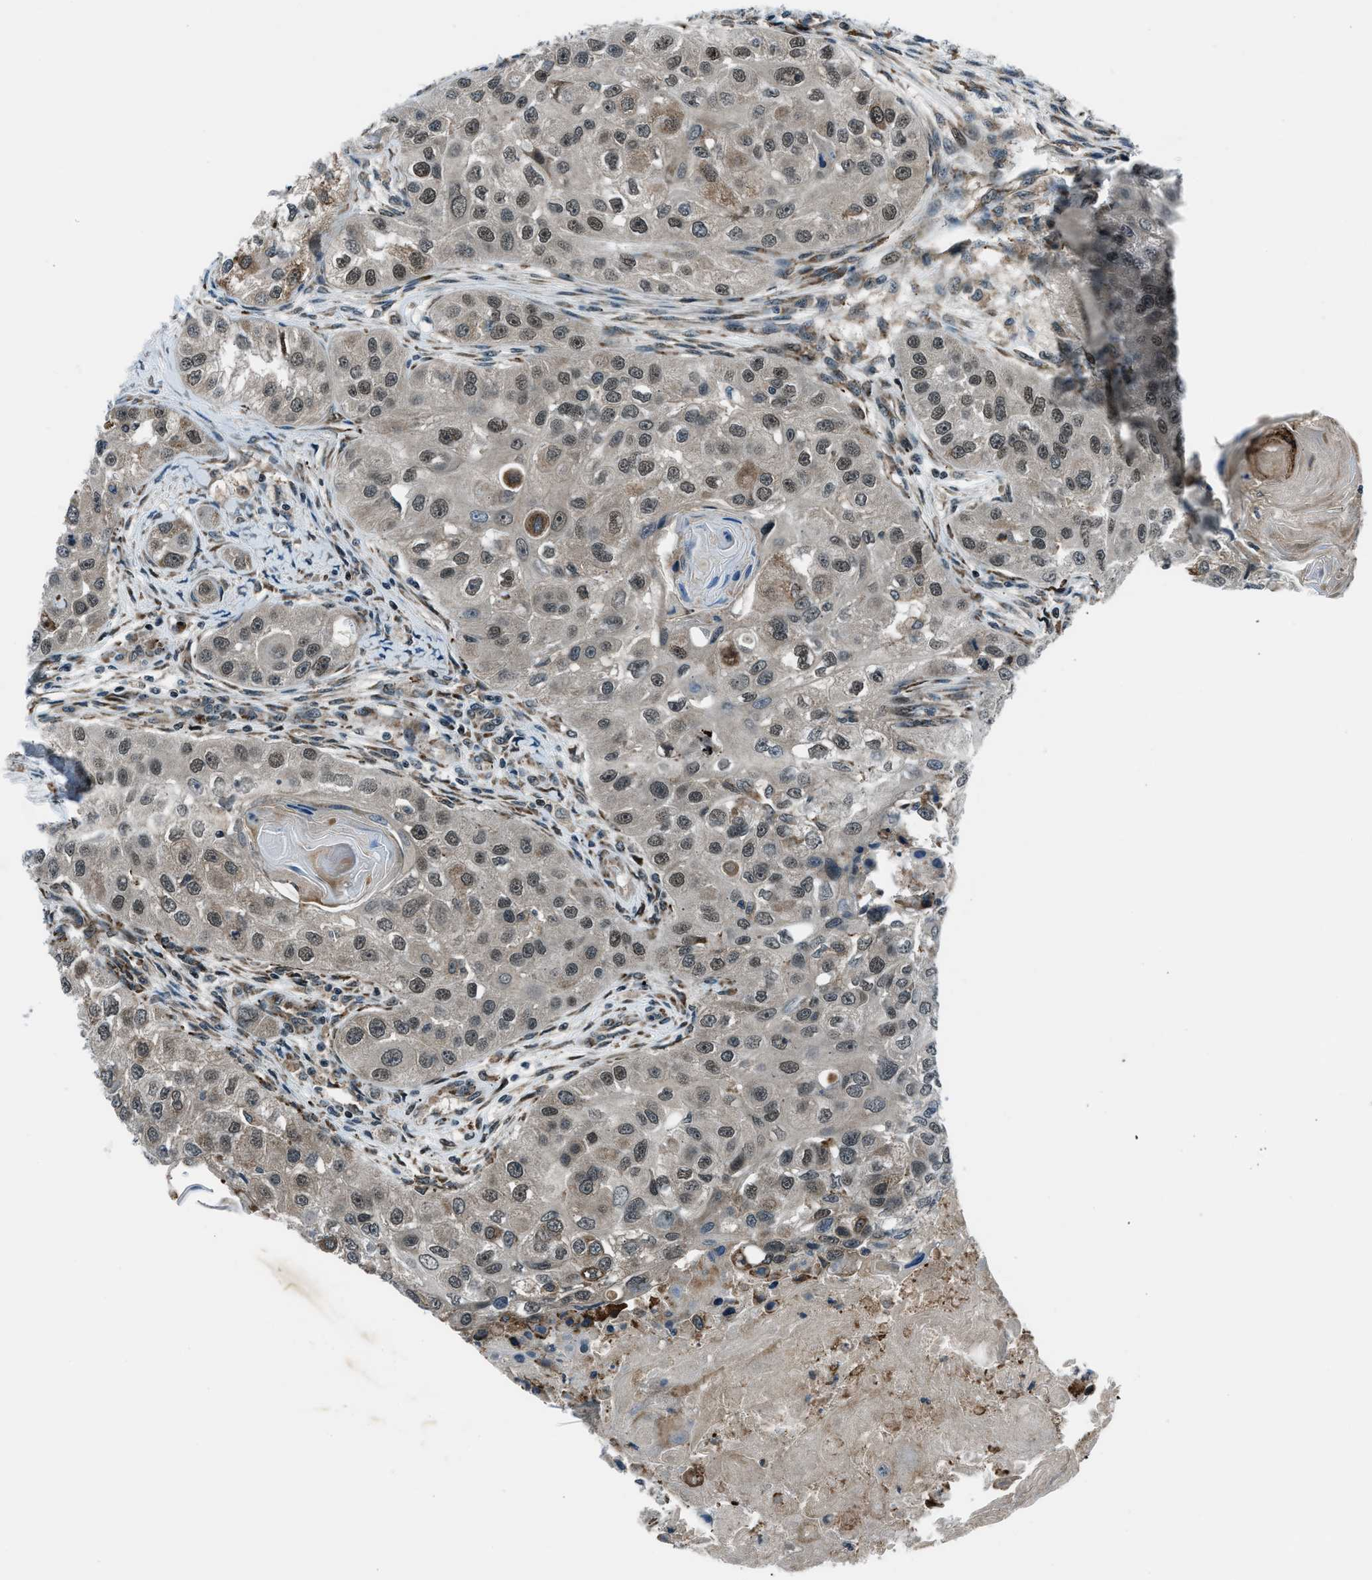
{"staining": {"intensity": "moderate", "quantity": ">75%", "location": "cytoplasmic/membranous"}, "tissue": "head and neck cancer", "cell_type": "Tumor cells", "image_type": "cancer", "snomed": [{"axis": "morphology", "description": "Normal tissue, NOS"}, {"axis": "morphology", "description": "Squamous cell carcinoma, NOS"}, {"axis": "topography", "description": "Skeletal muscle"}, {"axis": "topography", "description": "Head-Neck"}], "caption": "Protein expression analysis of head and neck squamous cell carcinoma shows moderate cytoplasmic/membranous positivity in about >75% of tumor cells.", "gene": "ACTL9", "patient": {"sex": "male", "age": 51}}